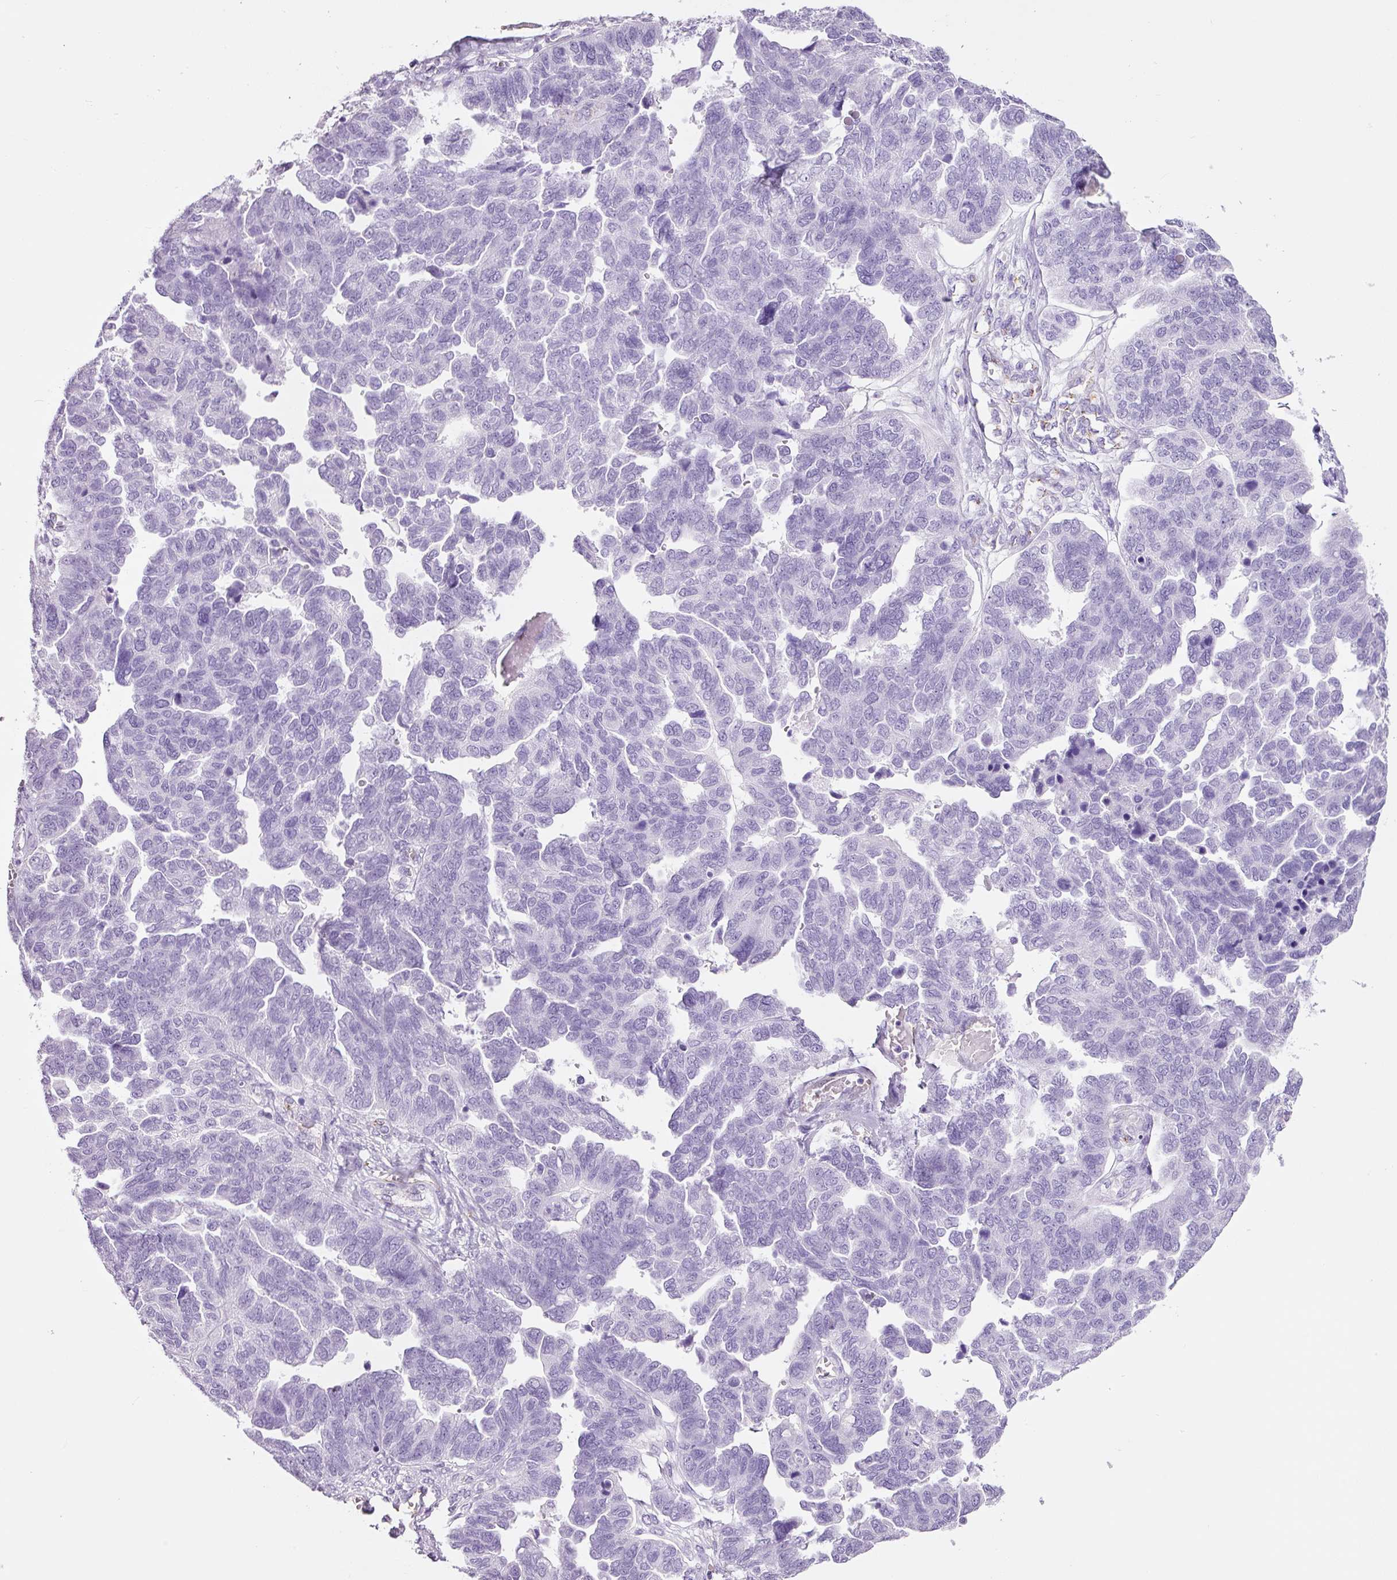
{"staining": {"intensity": "negative", "quantity": "none", "location": "none"}, "tissue": "ovarian cancer", "cell_type": "Tumor cells", "image_type": "cancer", "snomed": [{"axis": "morphology", "description": "Cystadenocarcinoma, serous, NOS"}, {"axis": "topography", "description": "Ovary"}], "caption": "A high-resolution image shows IHC staining of ovarian serous cystadenocarcinoma, which shows no significant positivity in tumor cells.", "gene": "ADSS1", "patient": {"sex": "female", "age": 64}}